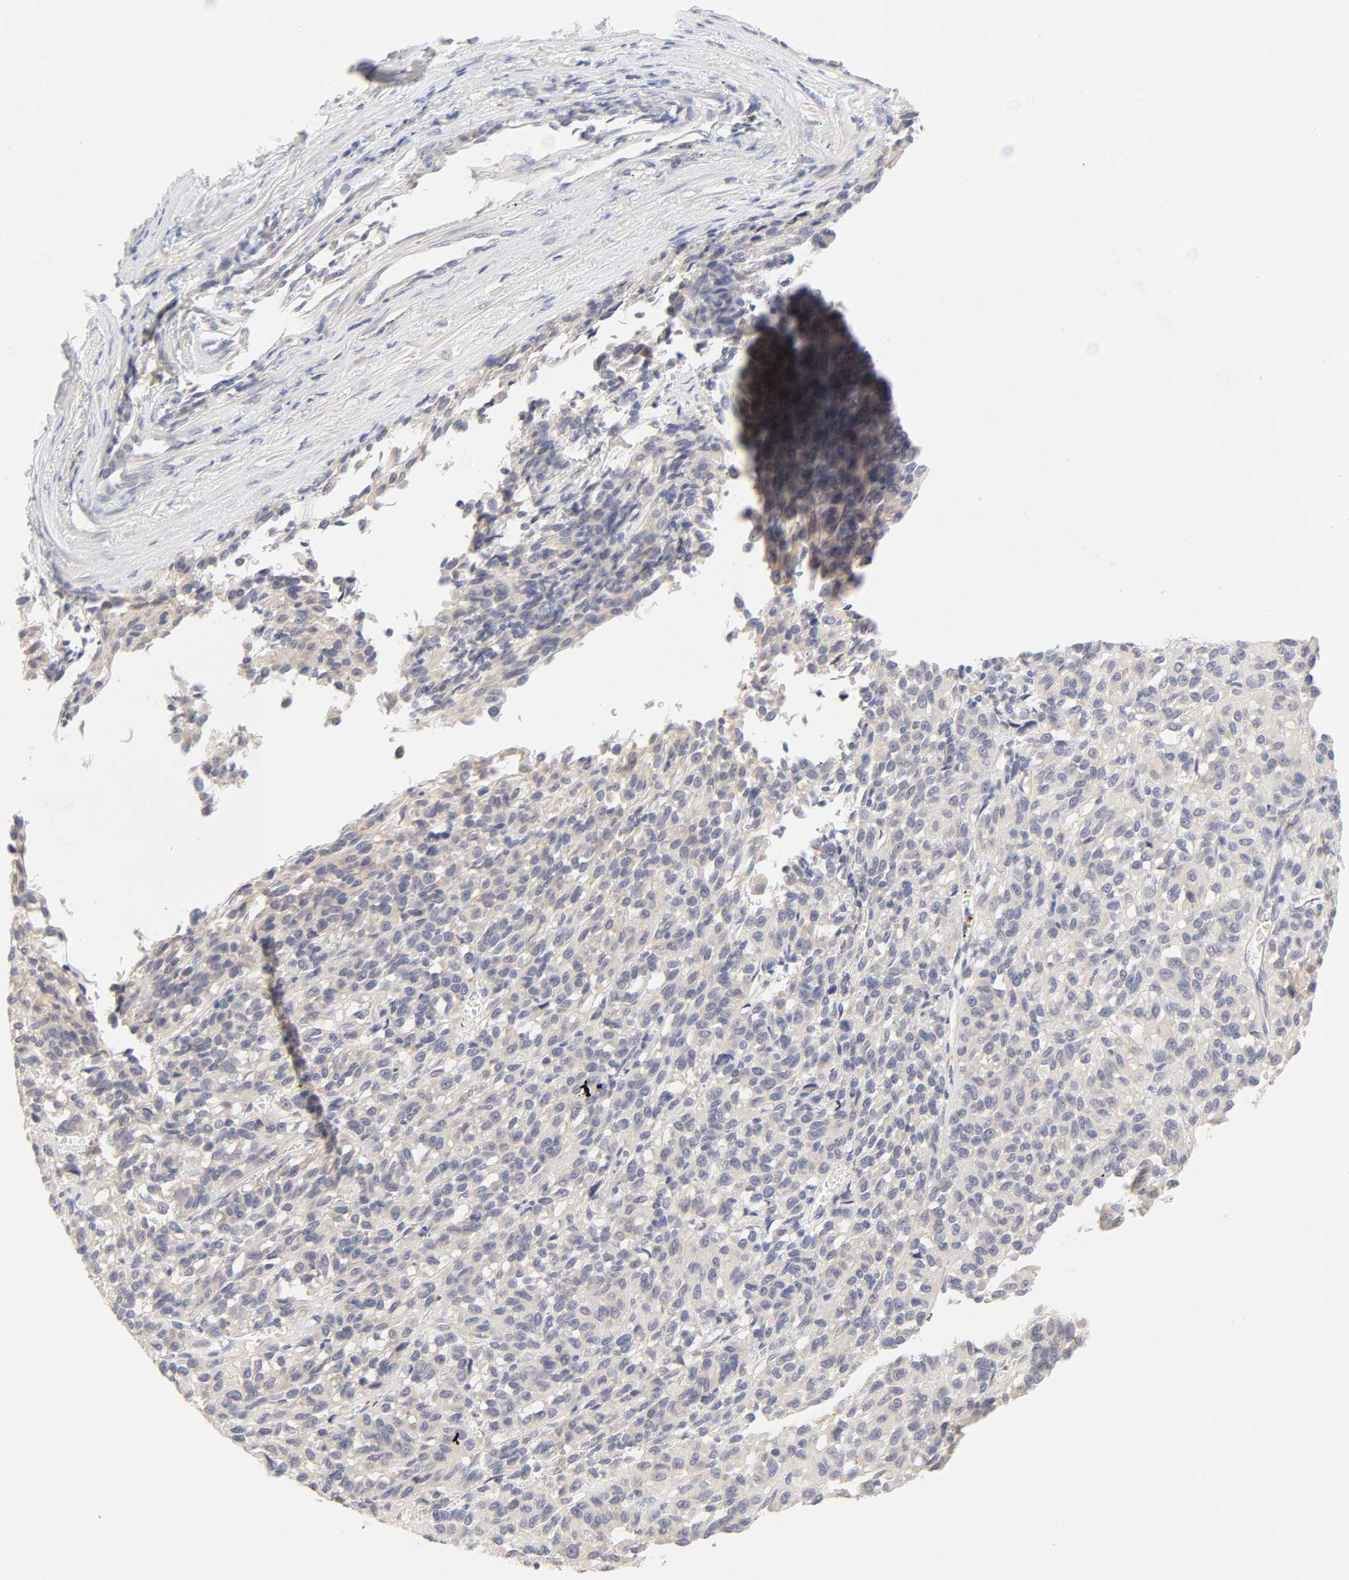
{"staining": {"intensity": "weak", "quantity": "<25%", "location": "cytoplasmic/membranous"}, "tissue": "melanoma", "cell_type": "Tumor cells", "image_type": "cancer", "snomed": [{"axis": "morphology", "description": "Malignant melanoma, Metastatic site"}, {"axis": "topography", "description": "Lung"}], "caption": "The image exhibits no significant positivity in tumor cells of malignant melanoma (metastatic site).", "gene": "CYP4B1", "patient": {"sex": "male", "age": 64}}